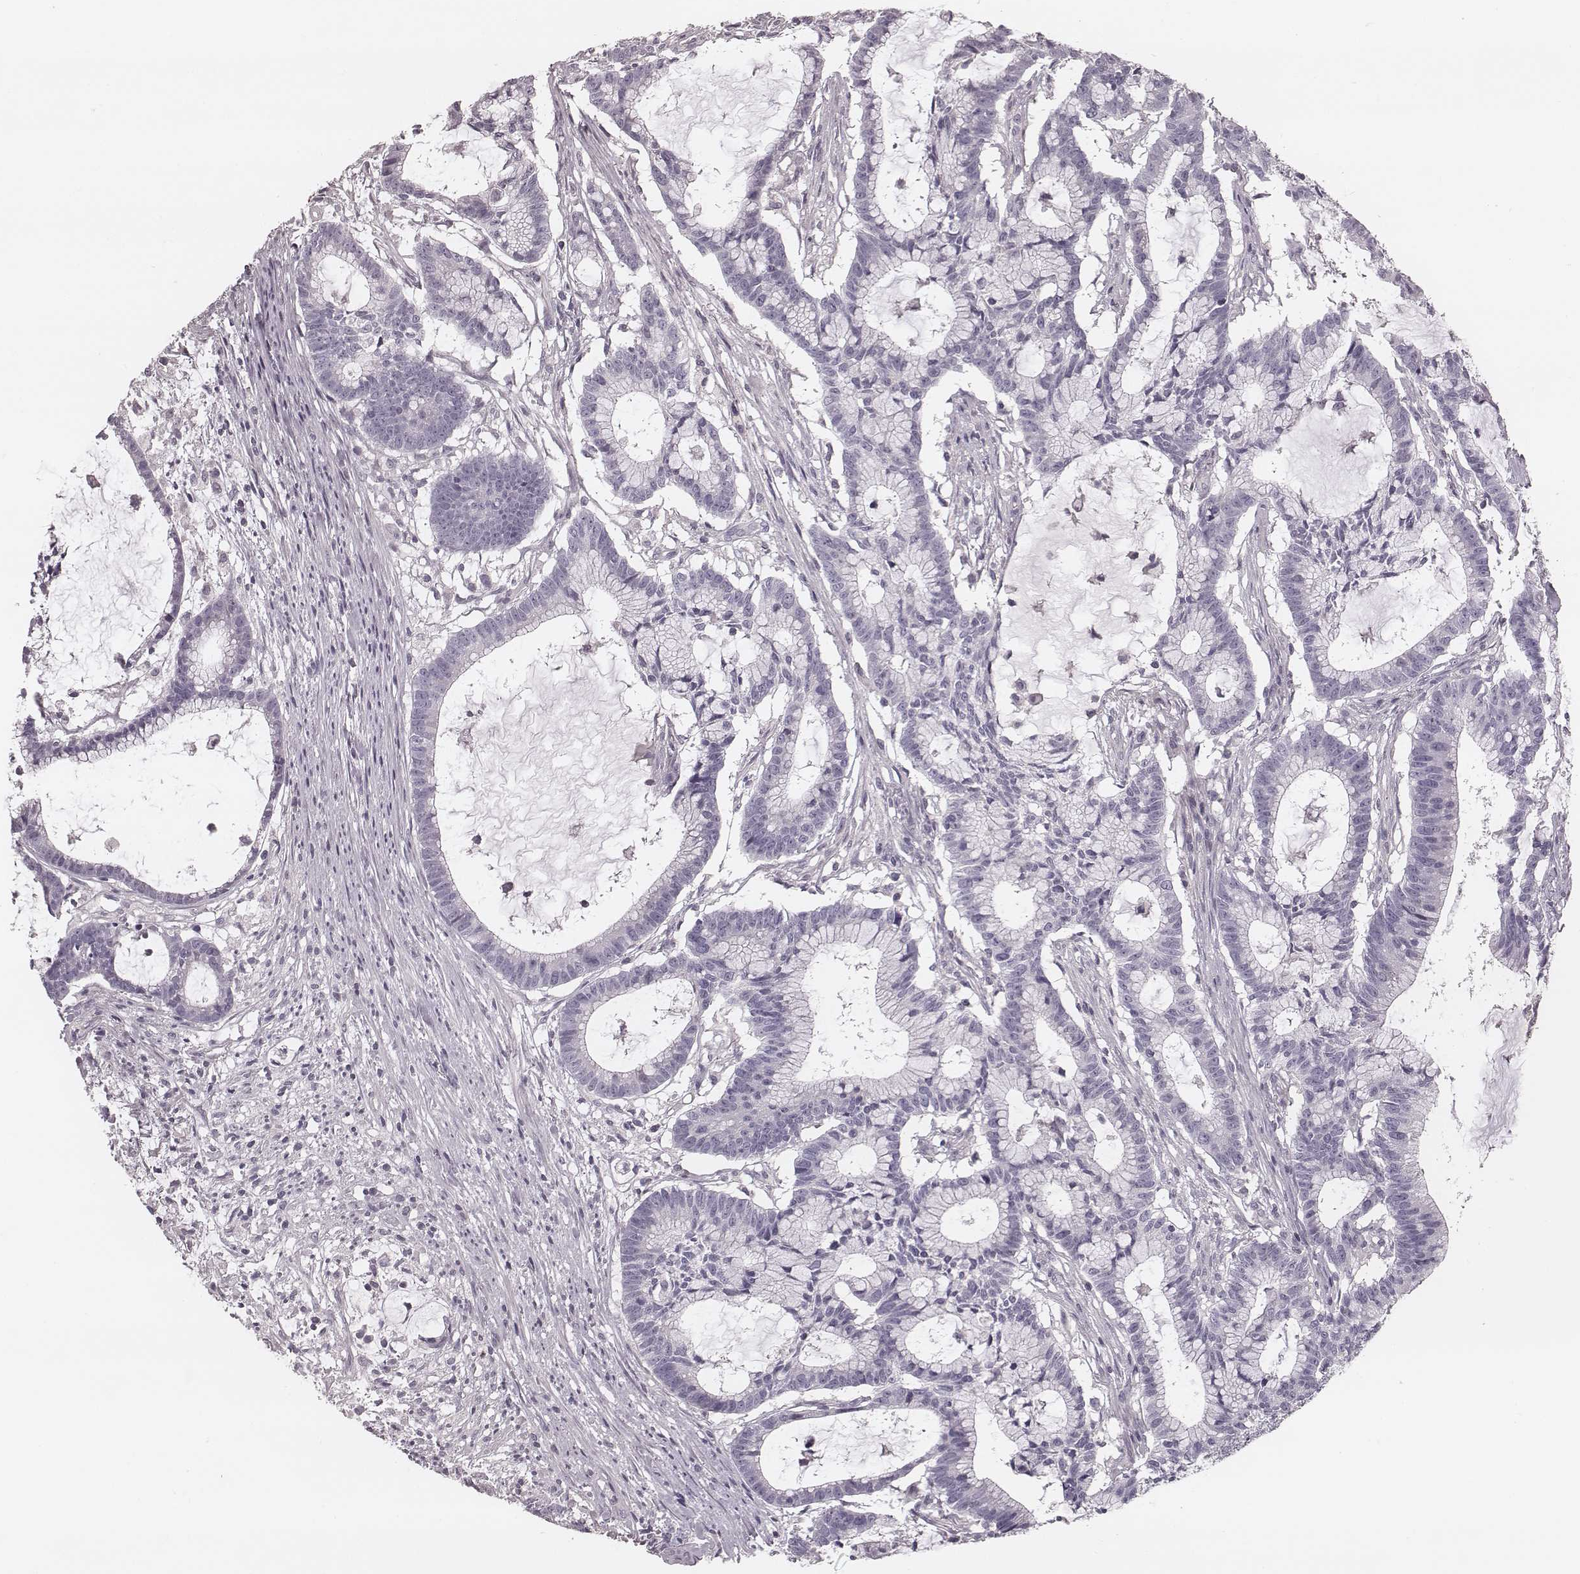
{"staining": {"intensity": "negative", "quantity": "none", "location": "none"}, "tissue": "colorectal cancer", "cell_type": "Tumor cells", "image_type": "cancer", "snomed": [{"axis": "morphology", "description": "Adenocarcinoma, NOS"}, {"axis": "topography", "description": "Colon"}], "caption": "IHC micrograph of adenocarcinoma (colorectal) stained for a protein (brown), which demonstrates no staining in tumor cells.", "gene": "S100Z", "patient": {"sex": "female", "age": 78}}